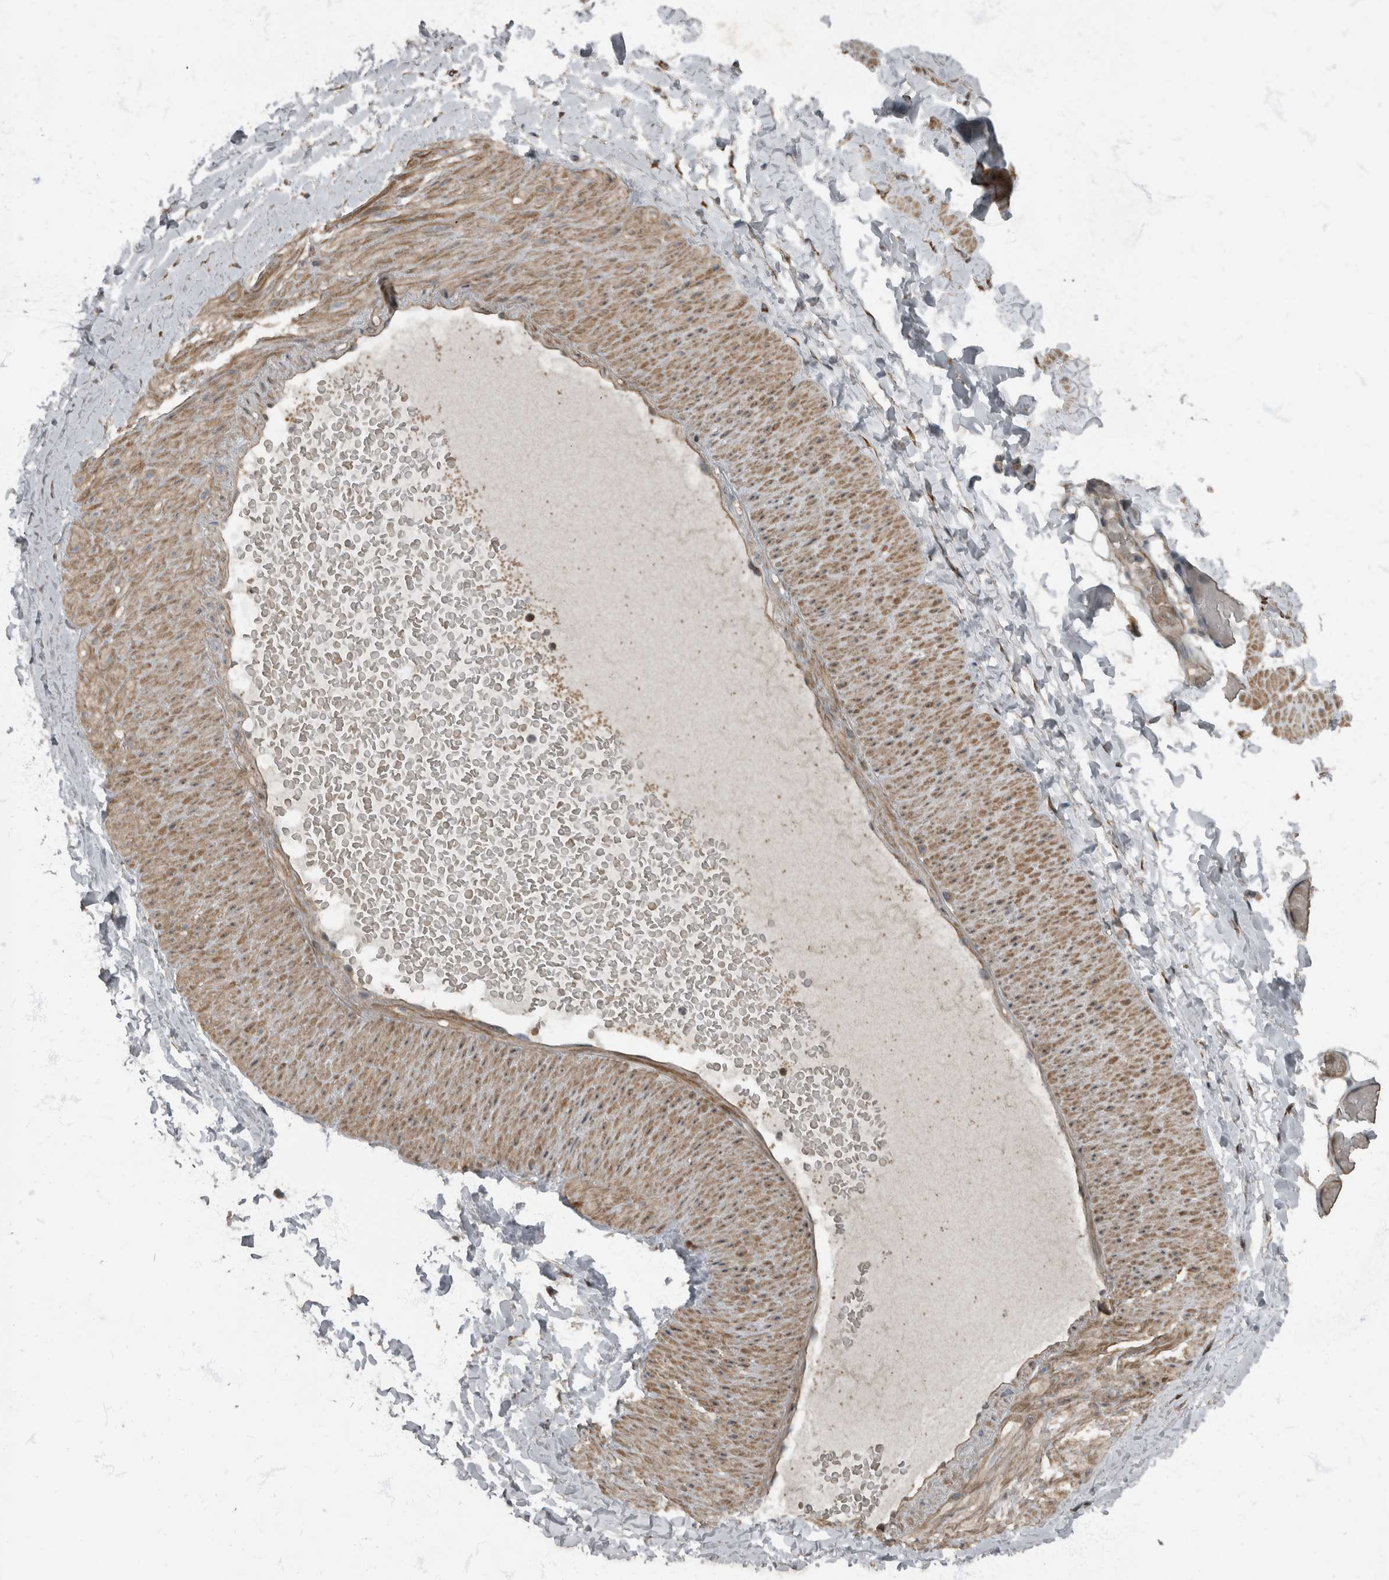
{"staining": {"intensity": "moderate", "quantity": "<25%", "location": "cytoplasmic/membranous"}, "tissue": "adipose tissue", "cell_type": "Adipocytes", "image_type": "normal", "snomed": [{"axis": "morphology", "description": "Normal tissue, NOS"}, {"axis": "topography", "description": "Adipose tissue"}, {"axis": "topography", "description": "Vascular tissue"}, {"axis": "topography", "description": "Peripheral nerve tissue"}], "caption": "Adipocytes demonstrate moderate cytoplasmic/membranous staining in about <25% of cells in normal adipose tissue. (IHC, brightfield microscopy, high magnification).", "gene": "RABGGTB", "patient": {"sex": "male", "age": 25}}